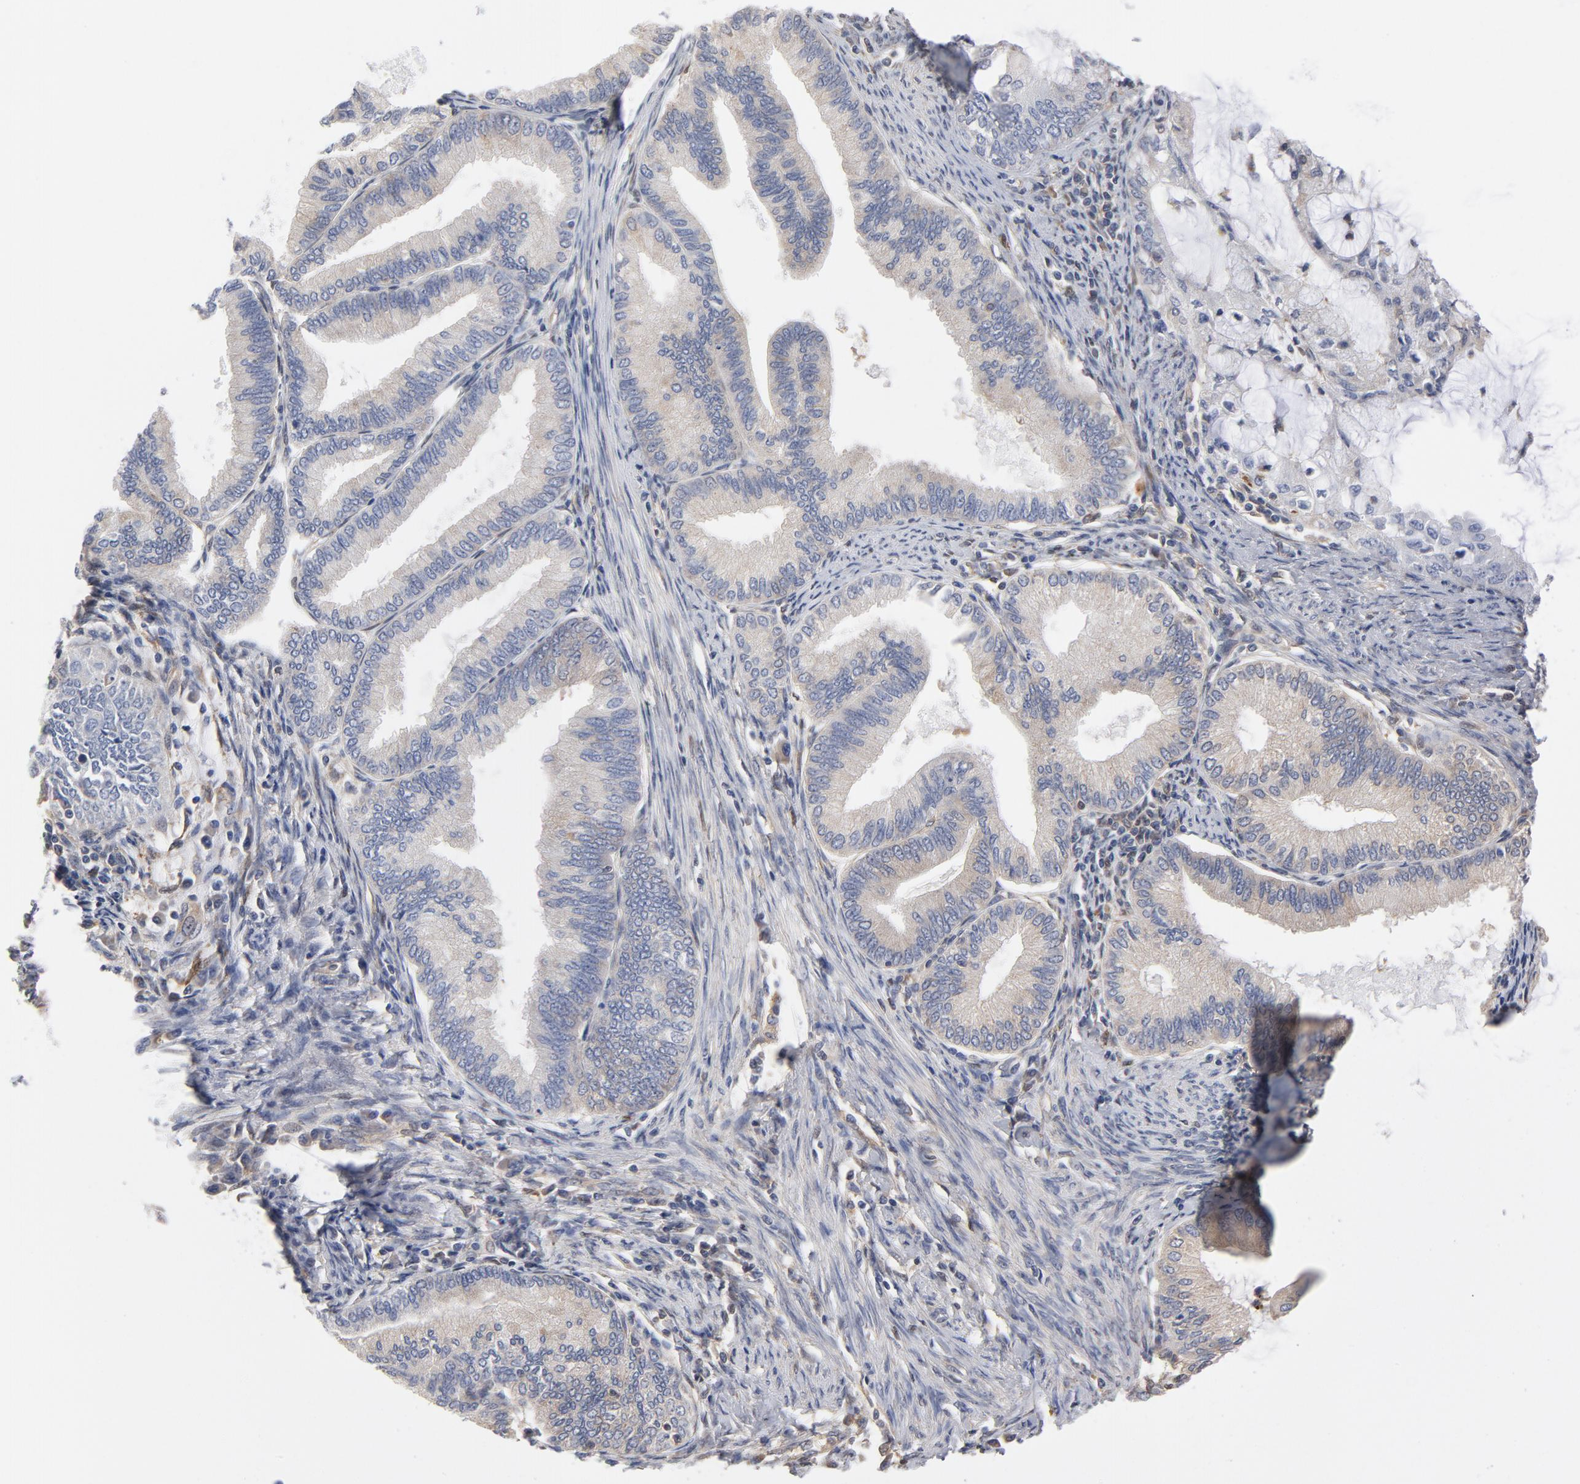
{"staining": {"intensity": "negative", "quantity": "none", "location": "none"}, "tissue": "endometrial cancer", "cell_type": "Tumor cells", "image_type": "cancer", "snomed": [{"axis": "morphology", "description": "Adenocarcinoma, NOS"}, {"axis": "topography", "description": "Endometrium"}], "caption": "Tumor cells show no significant positivity in adenocarcinoma (endometrial).", "gene": "ASMTL", "patient": {"sex": "female", "age": 86}}